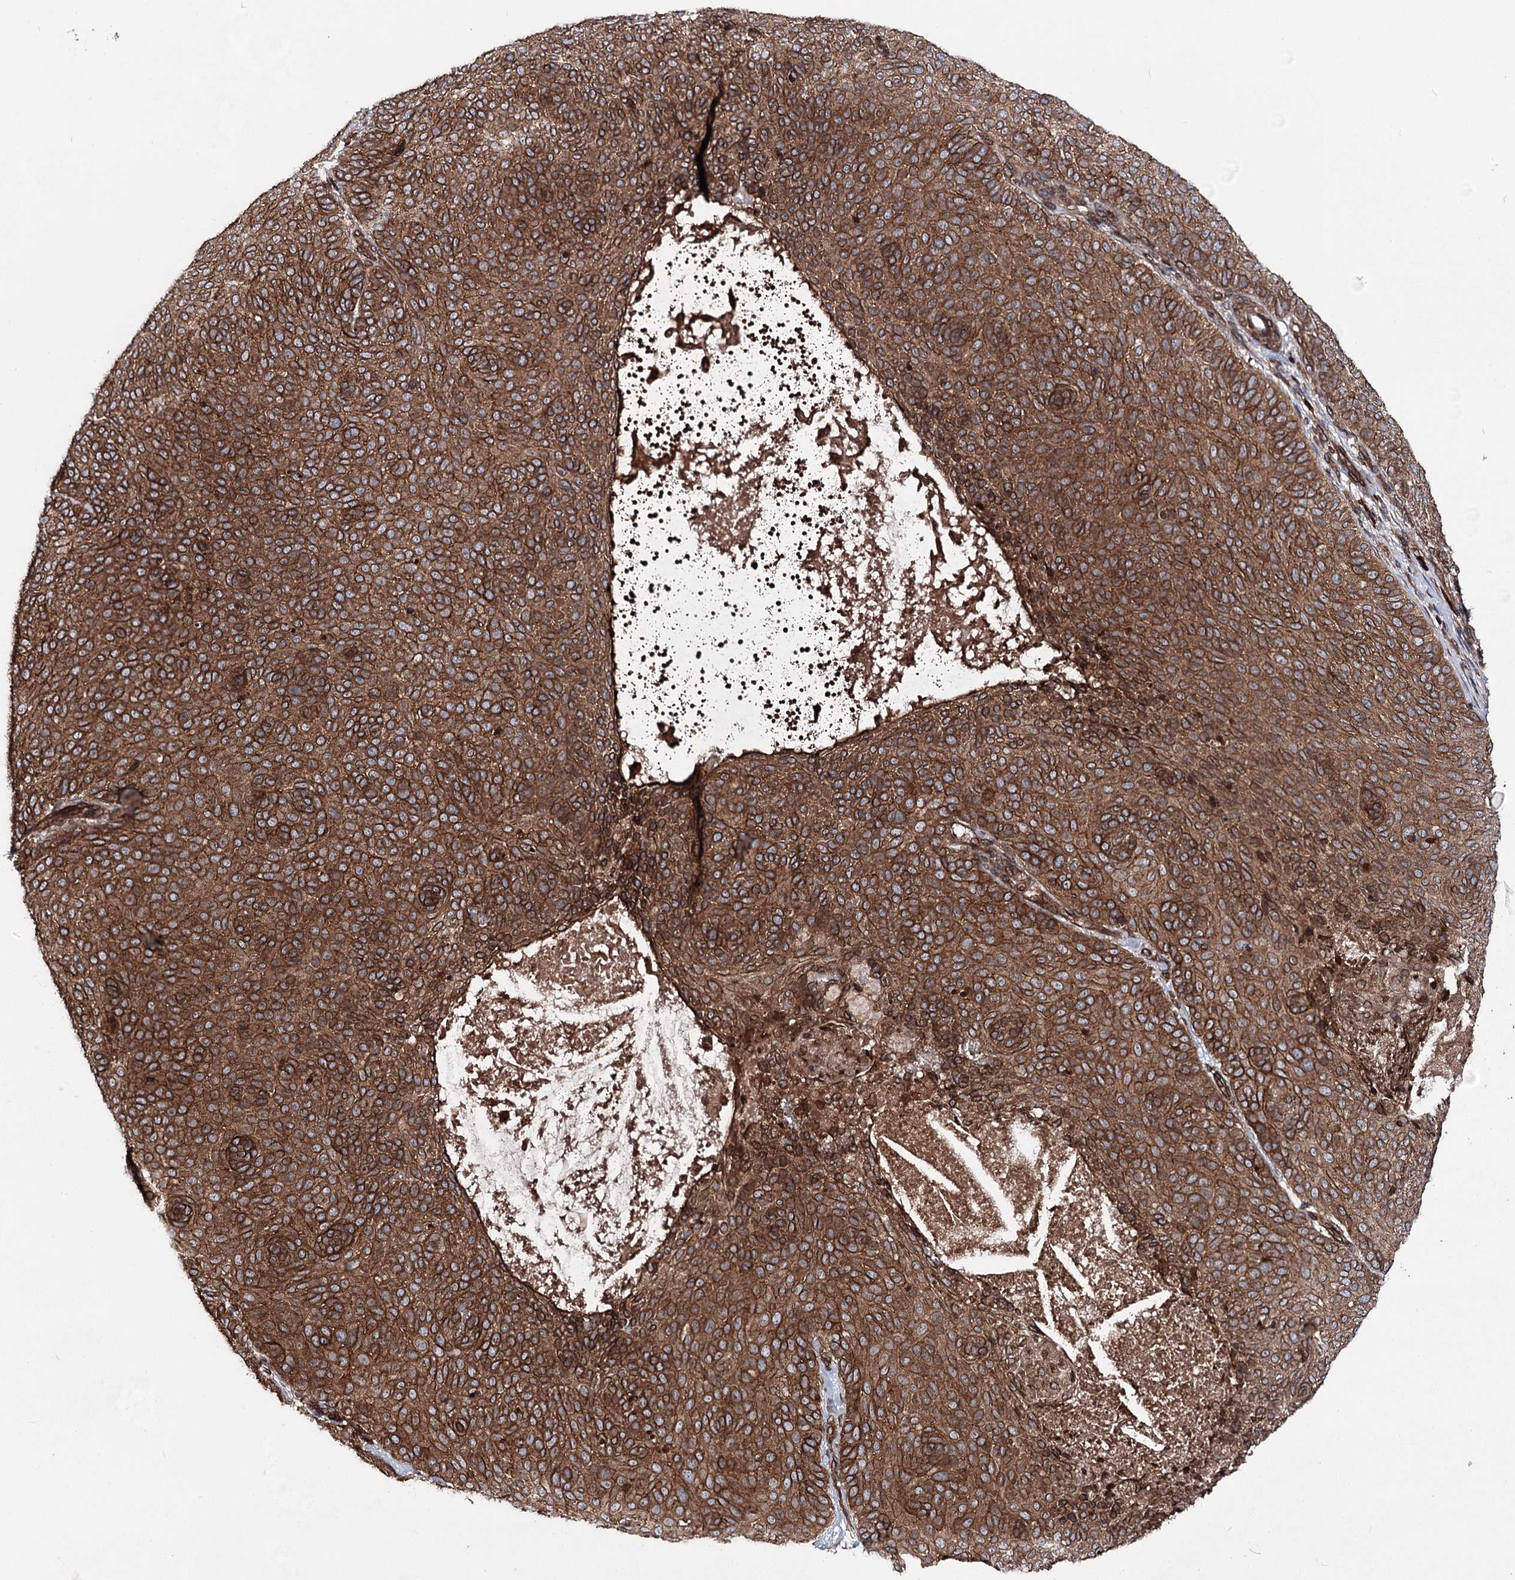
{"staining": {"intensity": "strong", "quantity": ">75%", "location": "cytoplasmic/membranous,nuclear"}, "tissue": "skin cancer", "cell_type": "Tumor cells", "image_type": "cancer", "snomed": [{"axis": "morphology", "description": "Basal cell carcinoma"}, {"axis": "topography", "description": "Skin"}], "caption": "Strong cytoplasmic/membranous and nuclear positivity is present in about >75% of tumor cells in skin cancer.", "gene": "FGFR1OP2", "patient": {"sex": "male", "age": 85}}